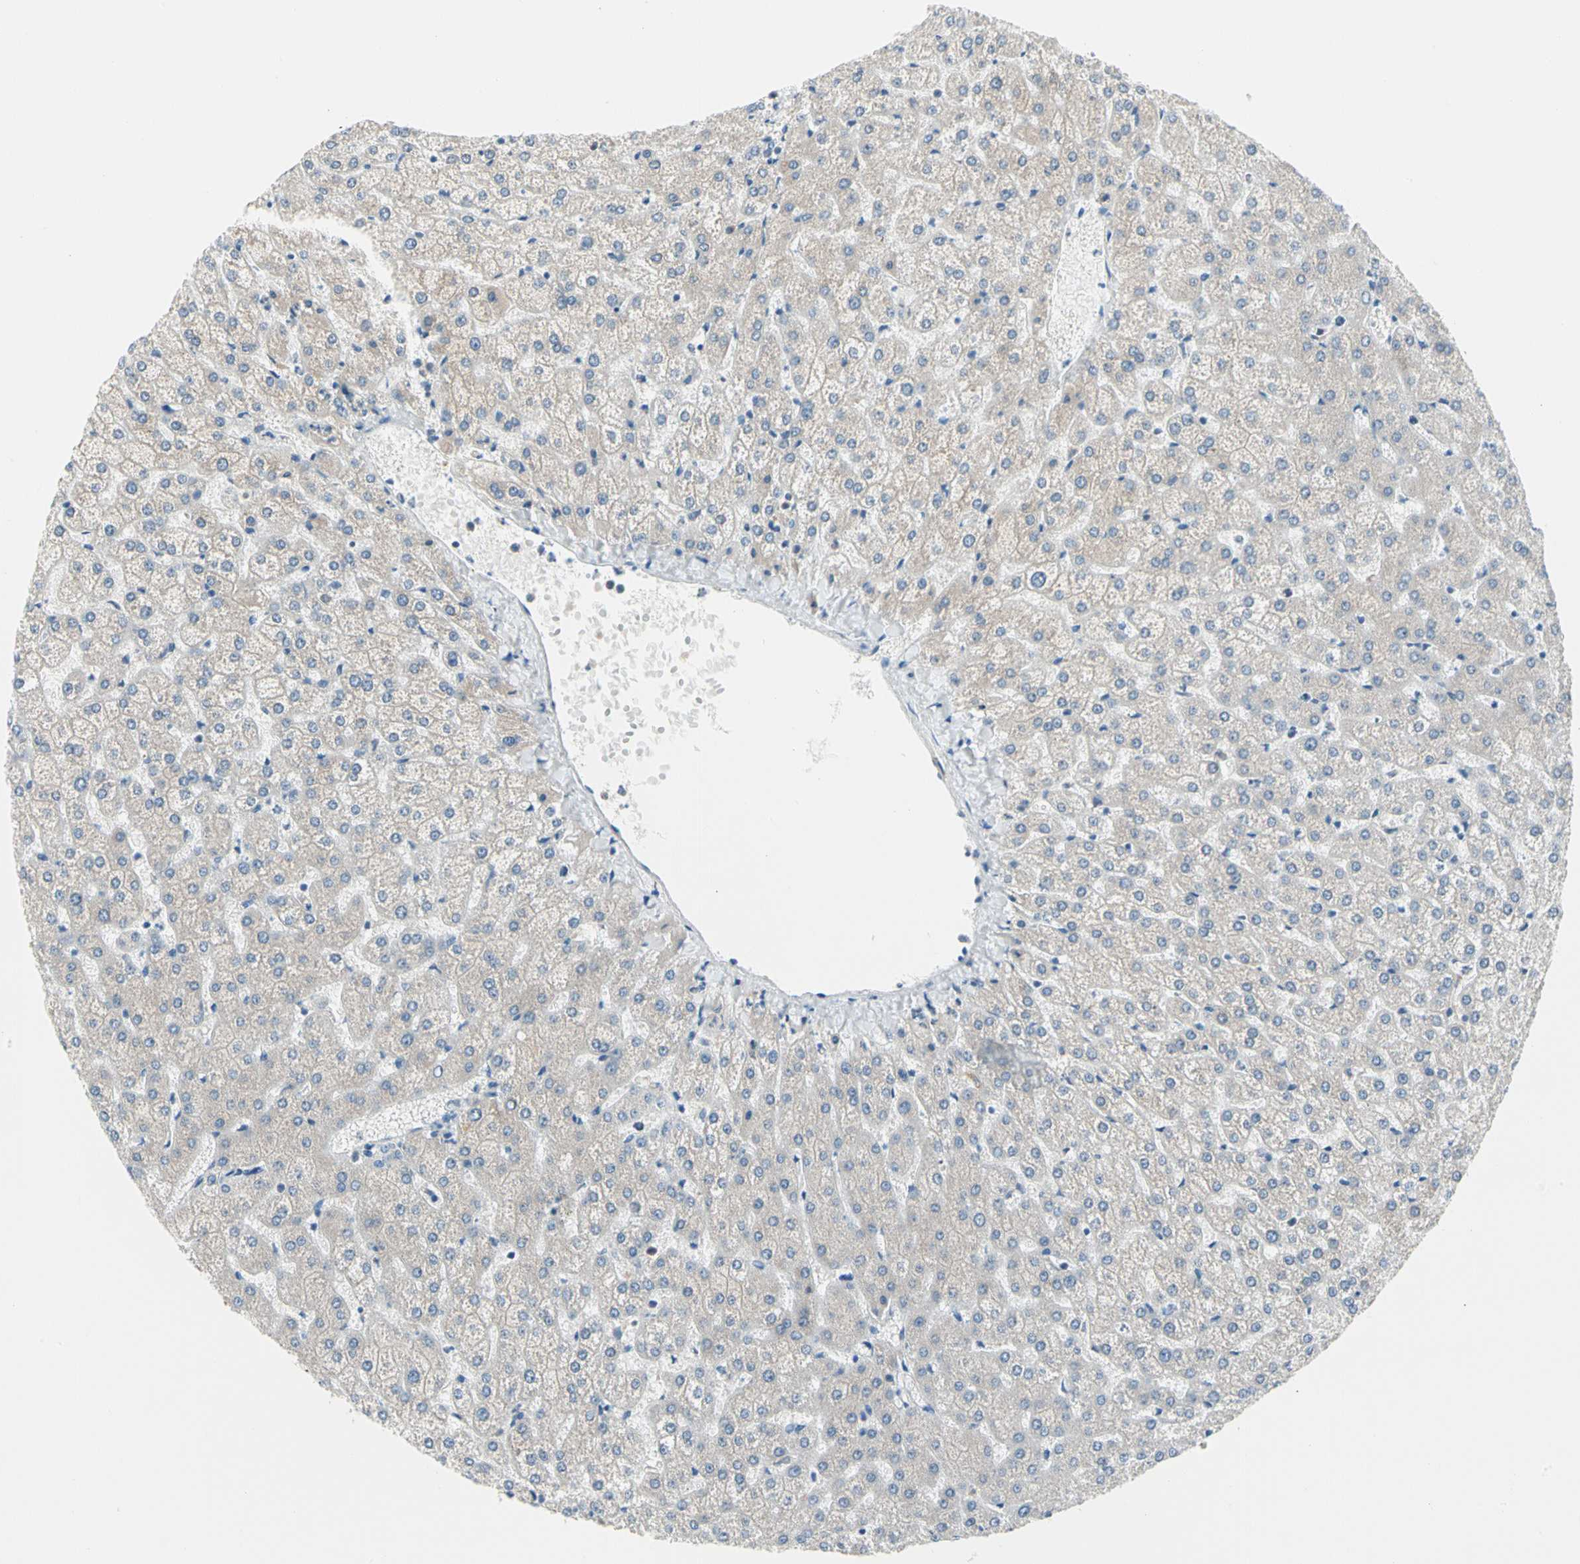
{"staining": {"intensity": "negative", "quantity": "none", "location": "none"}, "tissue": "liver", "cell_type": "Cholangiocytes", "image_type": "normal", "snomed": [{"axis": "morphology", "description": "Normal tissue, NOS"}, {"axis": "topography", "description": "Liver"}], "caption": "Liver stained for a protein using immunohistochemistry (IHC) shows no positivity cholangiocytes.", "gene": "LRPAP1", "patient": {"sex": "female", "age": 32}}